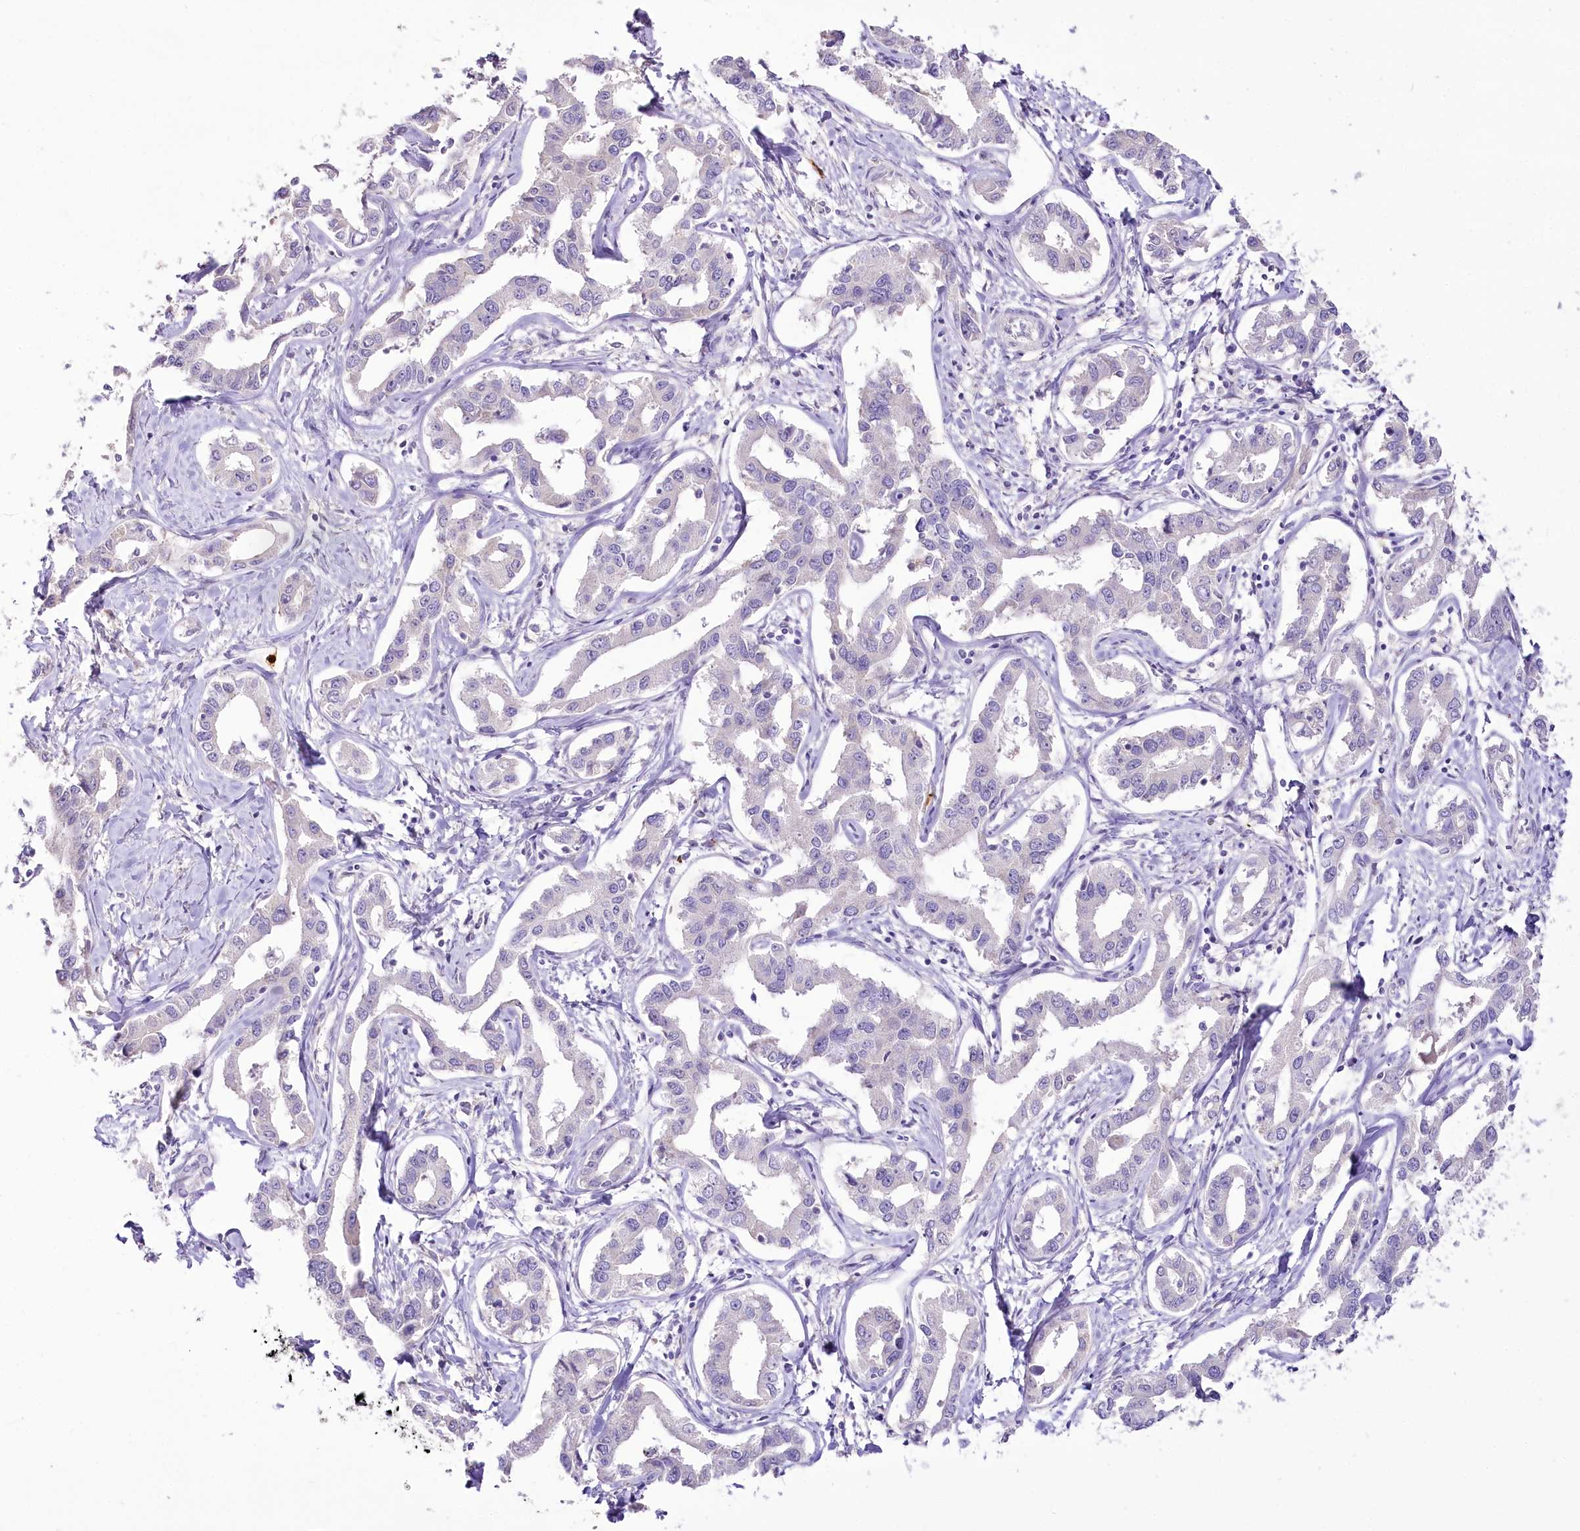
{"staining": {"intensity": "negative", "quantity": "none", "location": "none"}, "tissue": "liver cancer", "cell_type": "Tumor cells", "image_type": "cancer", "snomed": [{"axis": "morphology", "description": "Cholangiocarcinoma"}, {"axis": "topography", "description": "Liver"}], "caption": "Immunohistochemistry (IHC) histopathology image of human liver cancer stained for a protein (brown), which displays no expression in tumor cells. The staining was performed using DAB to visualize the protein expression in brown, while the nuclei were stained in blue with hematoxylin (Magnification: 20x).", "gene": "DPYD", "patient": {"sex": "male", "age": 59}}